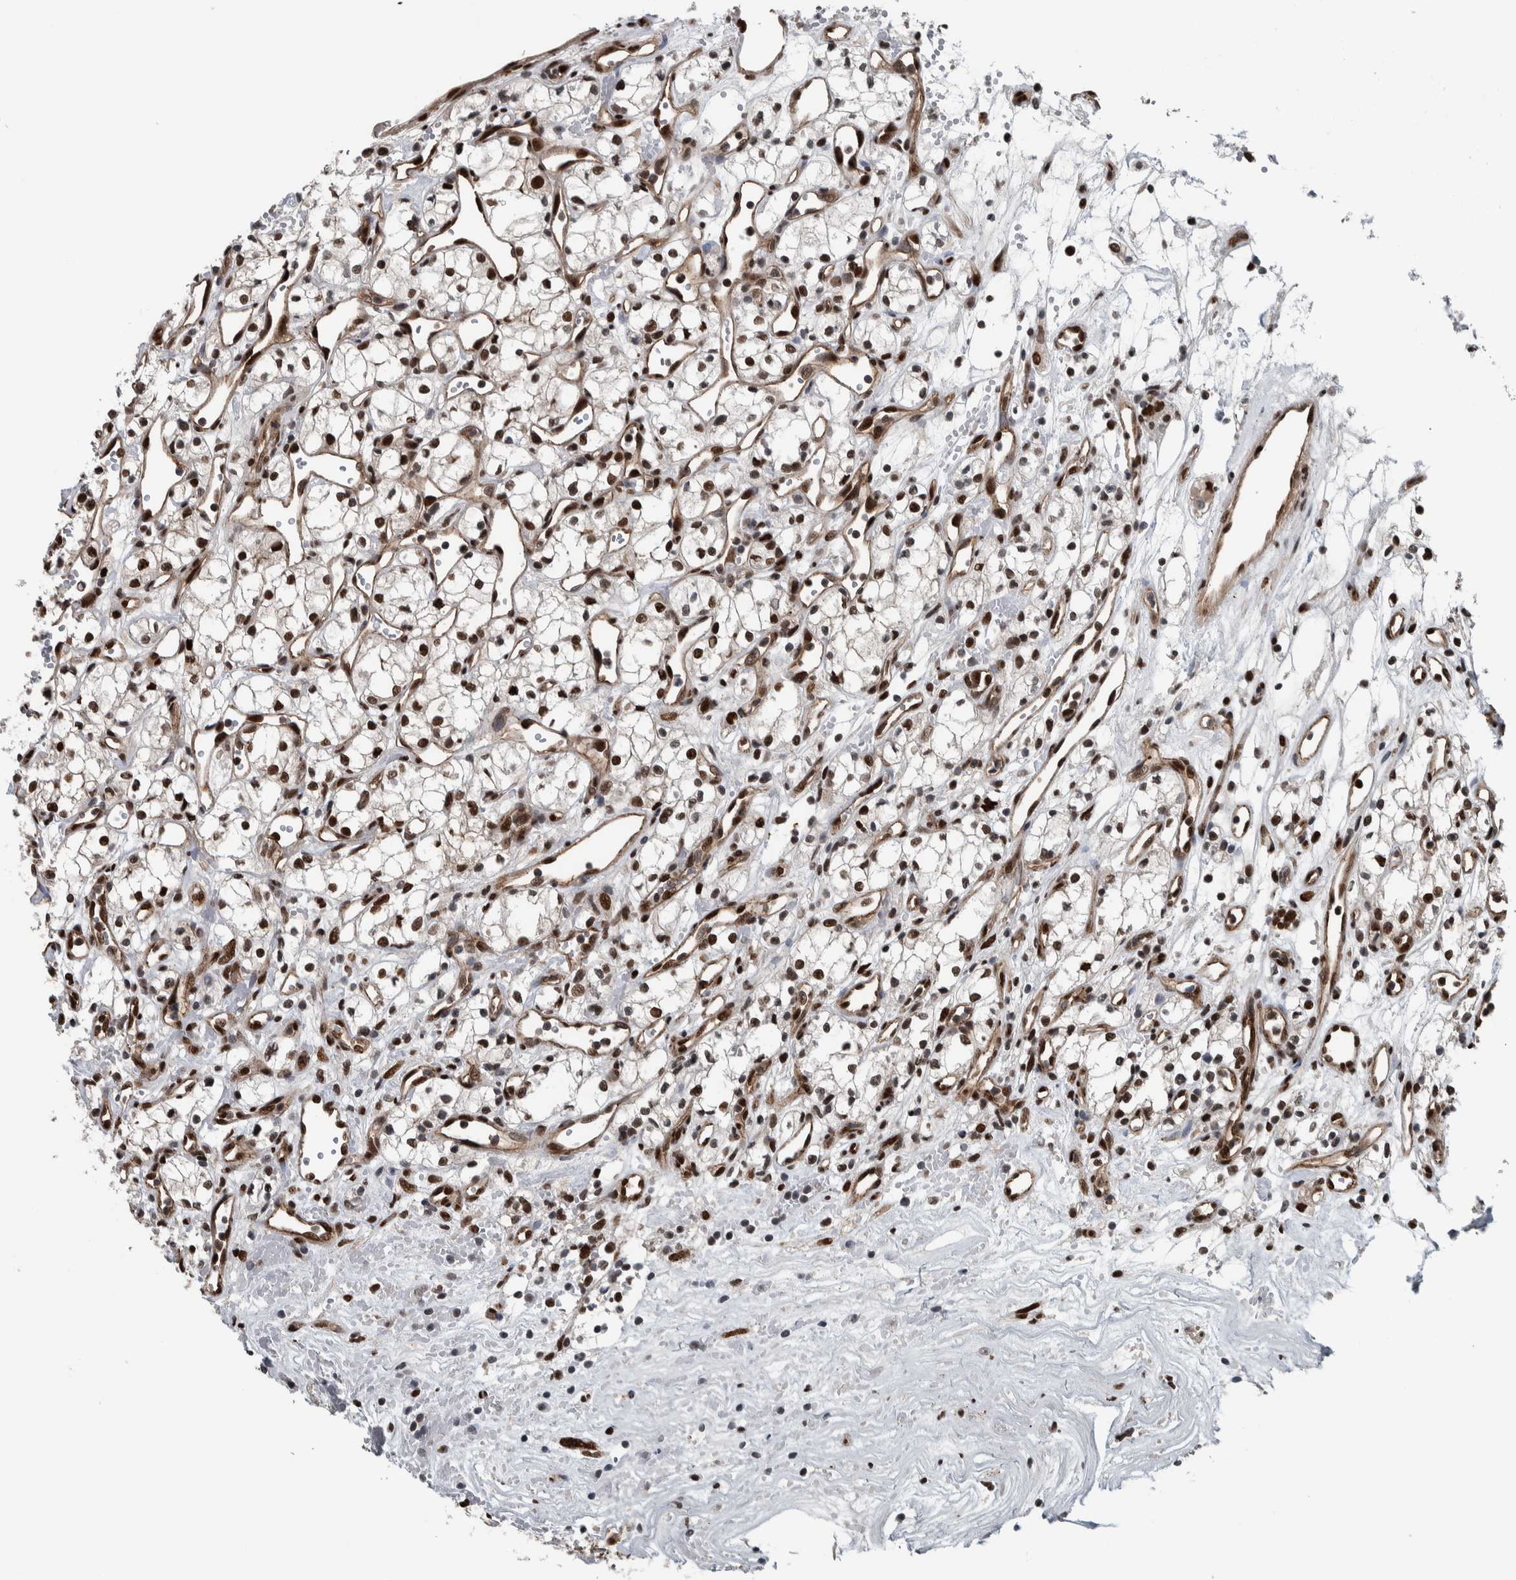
{"staining": {"intensity": "strong", "quantity": ">75%", "location": "nuclear"}, "tissue": "renal cancer", "cell_type": "Tumor cells", "image_type": "cancer", "snomed": [{"axis": "morphology", "description": "Adenocarcinoma, NOS"}, {"axis": "topography", "description": "Kidney"}], "caption": "An image of renal cancer (adenocarcinoma) stained for a protein reveals strong nuclear brown staining in tumor cells. The staining was performed using DAB (3,3'-diaminobenzidine) to visualize the protein expression in brown, while the nuclei were stained in blue with hematoxylin (Magnification: 20x).", "gene": "FAM135B", "patient": {"sex": "male", "age": 59}}